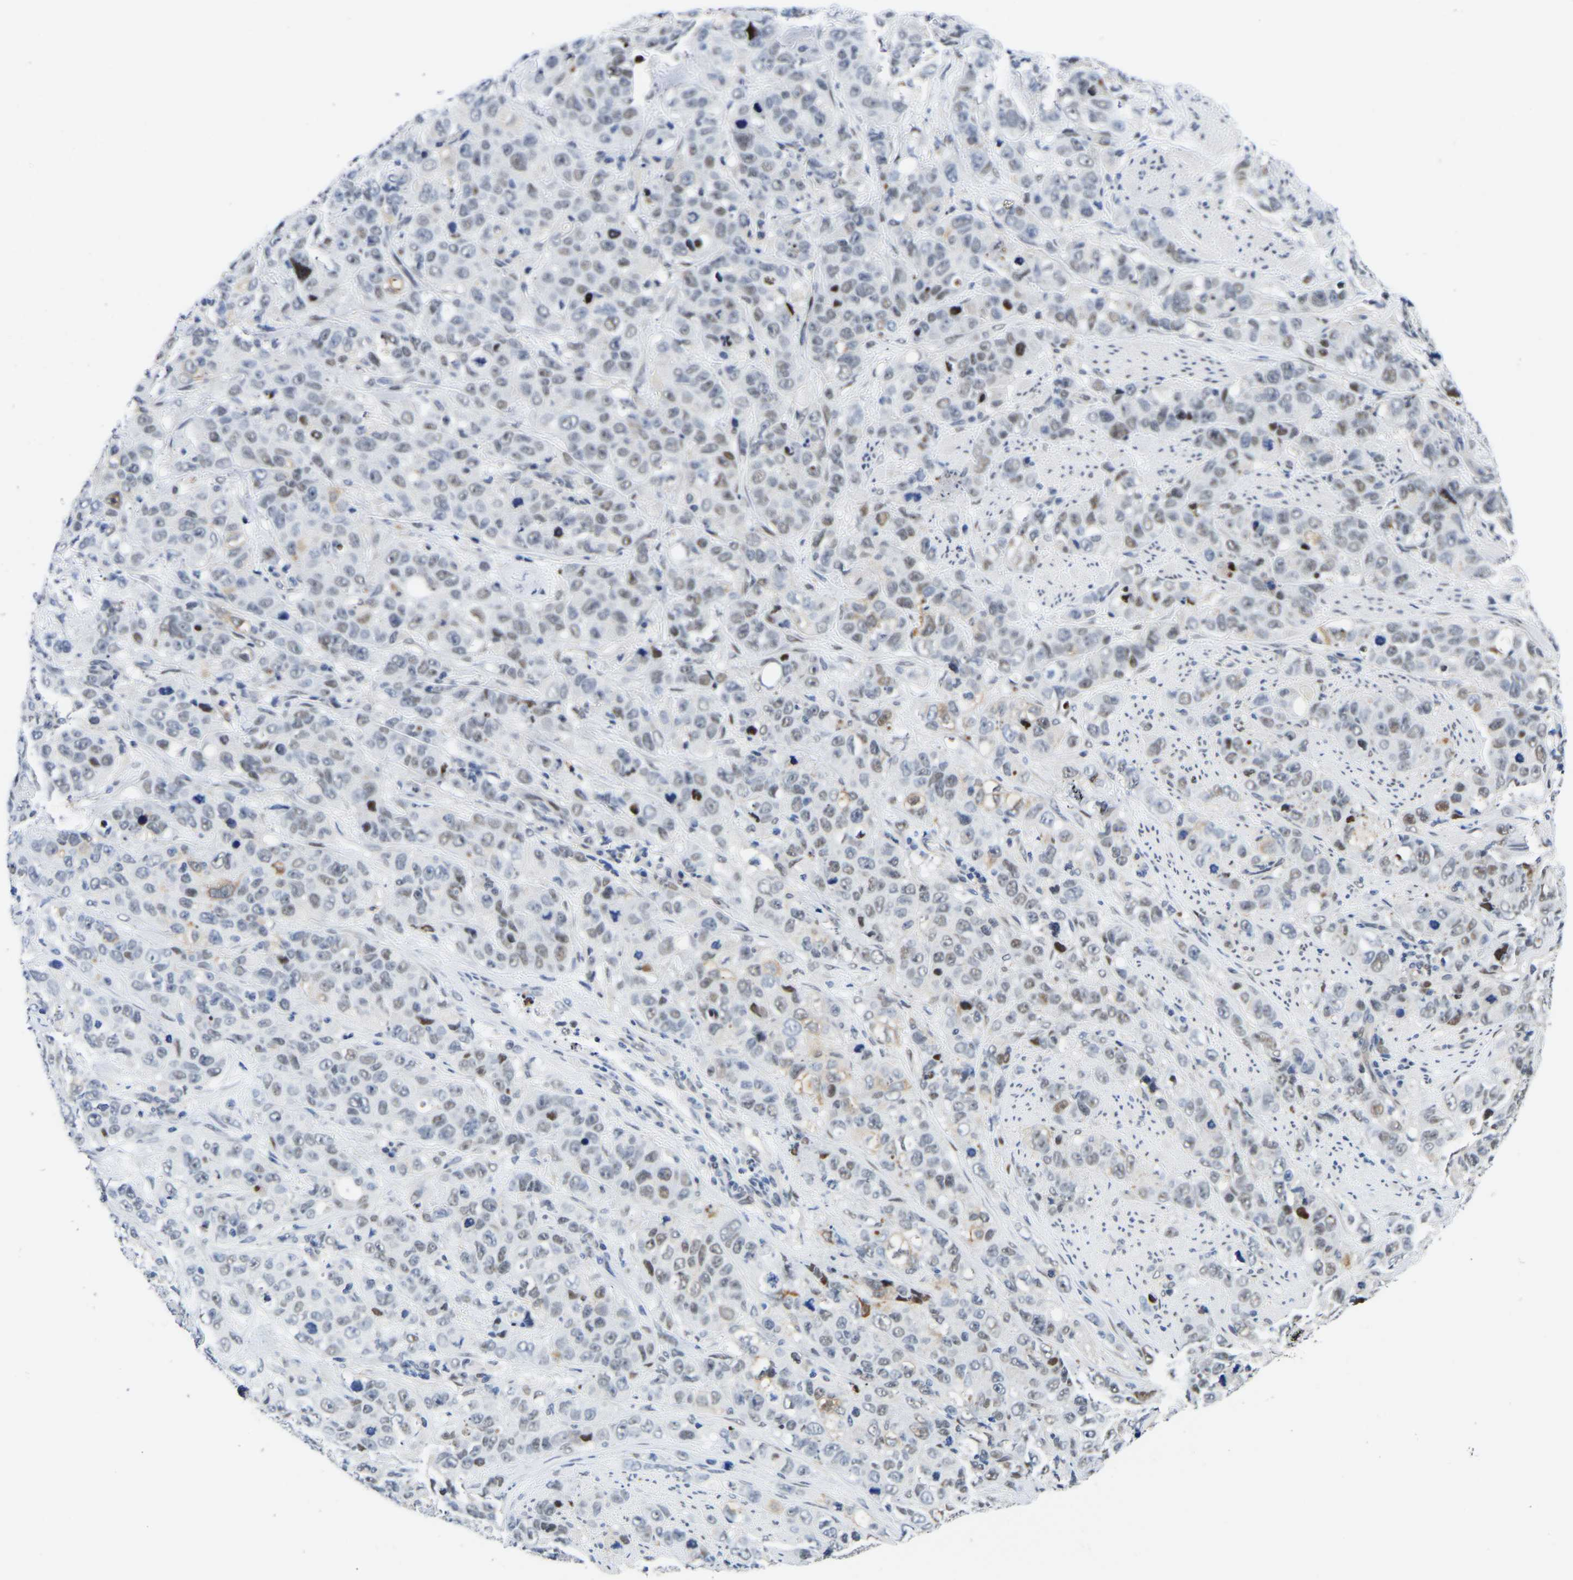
{"staining": {"intensity": "weak", "quantity": "25%-75%", "location": "nuclear"}, "tissue": "stomach cancer", "cell_type": "Tumor cells", "image_type": "cancer", "snomed": [{"axis": "morphology", "description": "Adenocarcinoma, NOS"}, {"axis": "topography", "description": "Stomach"}], "caption": "Immunohistochemistry image of human stomach adenocarcinoma stained for a protein (brown), which displays low levels of weak nuclear expression in approximately 25%-75% of tumor cells.", "gene": "PTRHD1", "patient": {"sex": "male", "age": 48}}